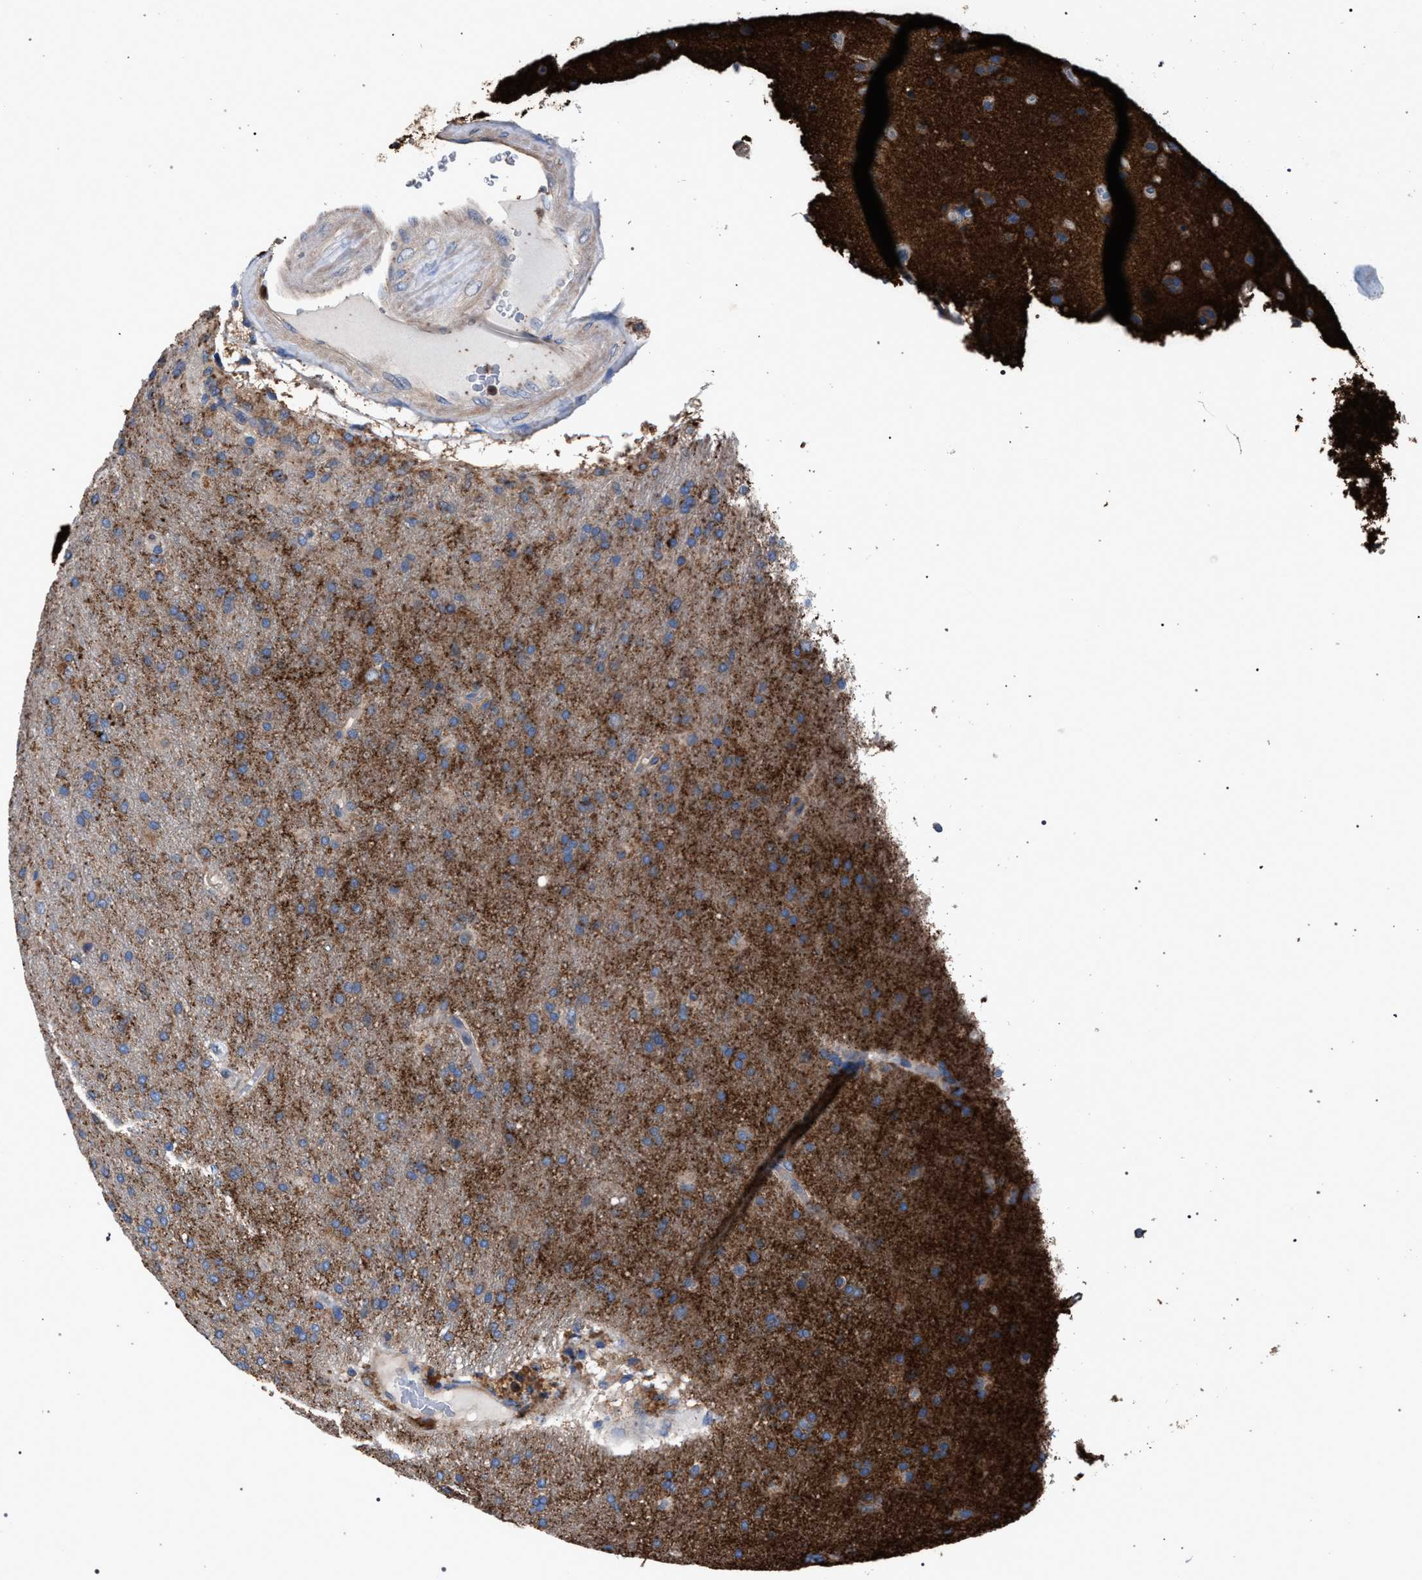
{"staining": {"intensity": "moderate", "quantity": ">75%", "location": "cytoplasmic/membranous"}, "tissue": "glioma", "cell_type": "Tumor cells", "image_type": "cancer", "snomed": [{"axis": "morphology", "description": "Glioma, malignant, High grade"}, {"axis": "topography", "description": "Brain"}], "caption": "Immunohistochemical staining of glioma demonstrates moderate cytoplasmic/membranous protein expression in about >75% of tumor cells.", "gene": "ATP6V0A1", "patient": {"sex": "male", "age": 72}}